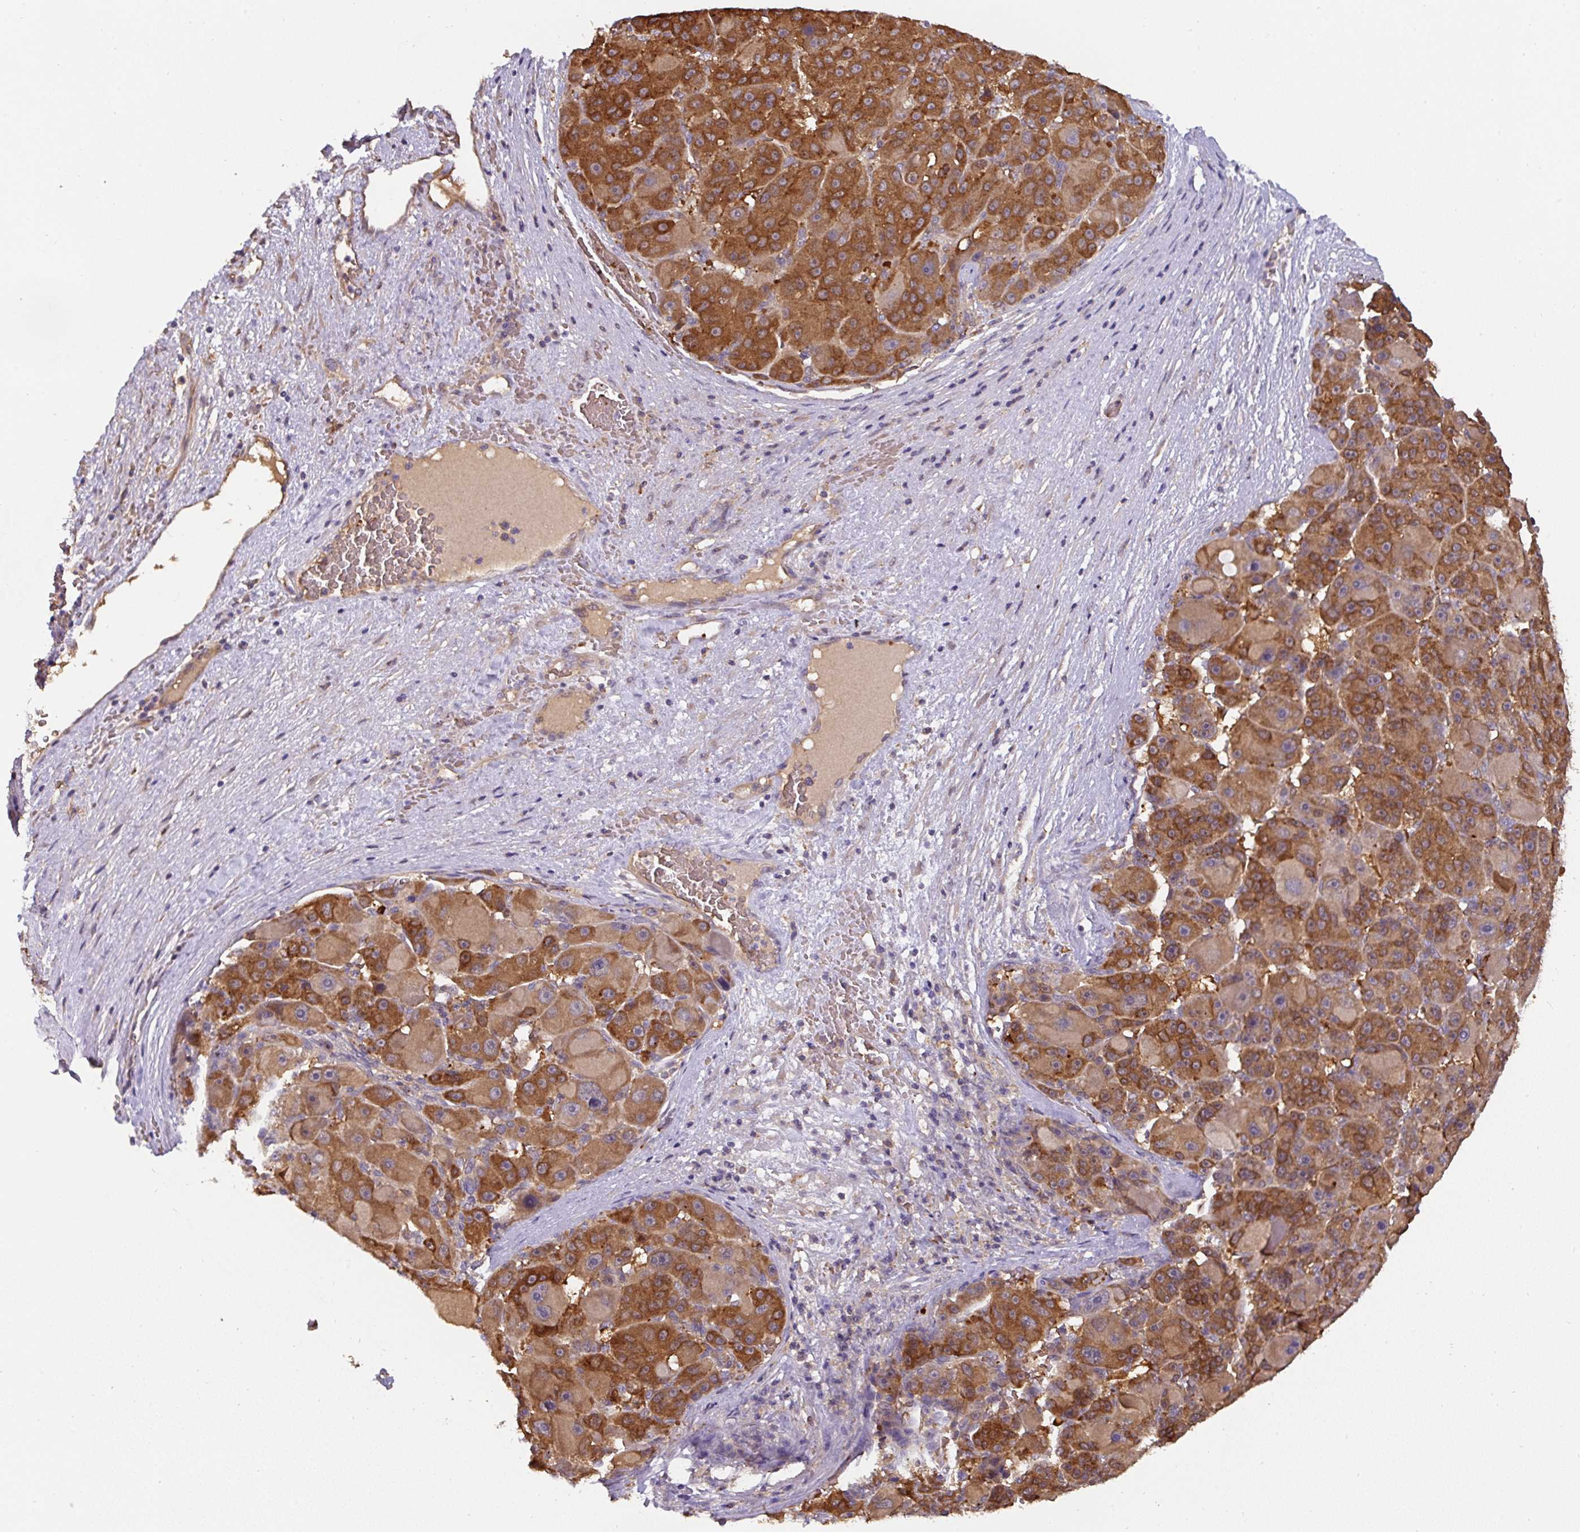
{"staining": {"intensity": "strong", "quantity": ">75%", "location": "cytoplasmic/membranous"}, "tissue": "liver cancer", "cell_type": "Tumor cells", "image_type": "cancer", "snomed": [{"axis": "morphology", "description": "Carcinoma, Hepatocellular, NOS"}, {"axis": "topography", "description": "Liver"}], "caption": "Strong cytoplasmic/membranous expression is identified in about >75% of tumor cells in liver hepatocellular carcinoma. (DAB (3,3'-diaminobenzidine) = brown stain, brightfield microscopy at high magnification).", "gene": "ST13", "patient": {"sex": "male", "age": 76}}